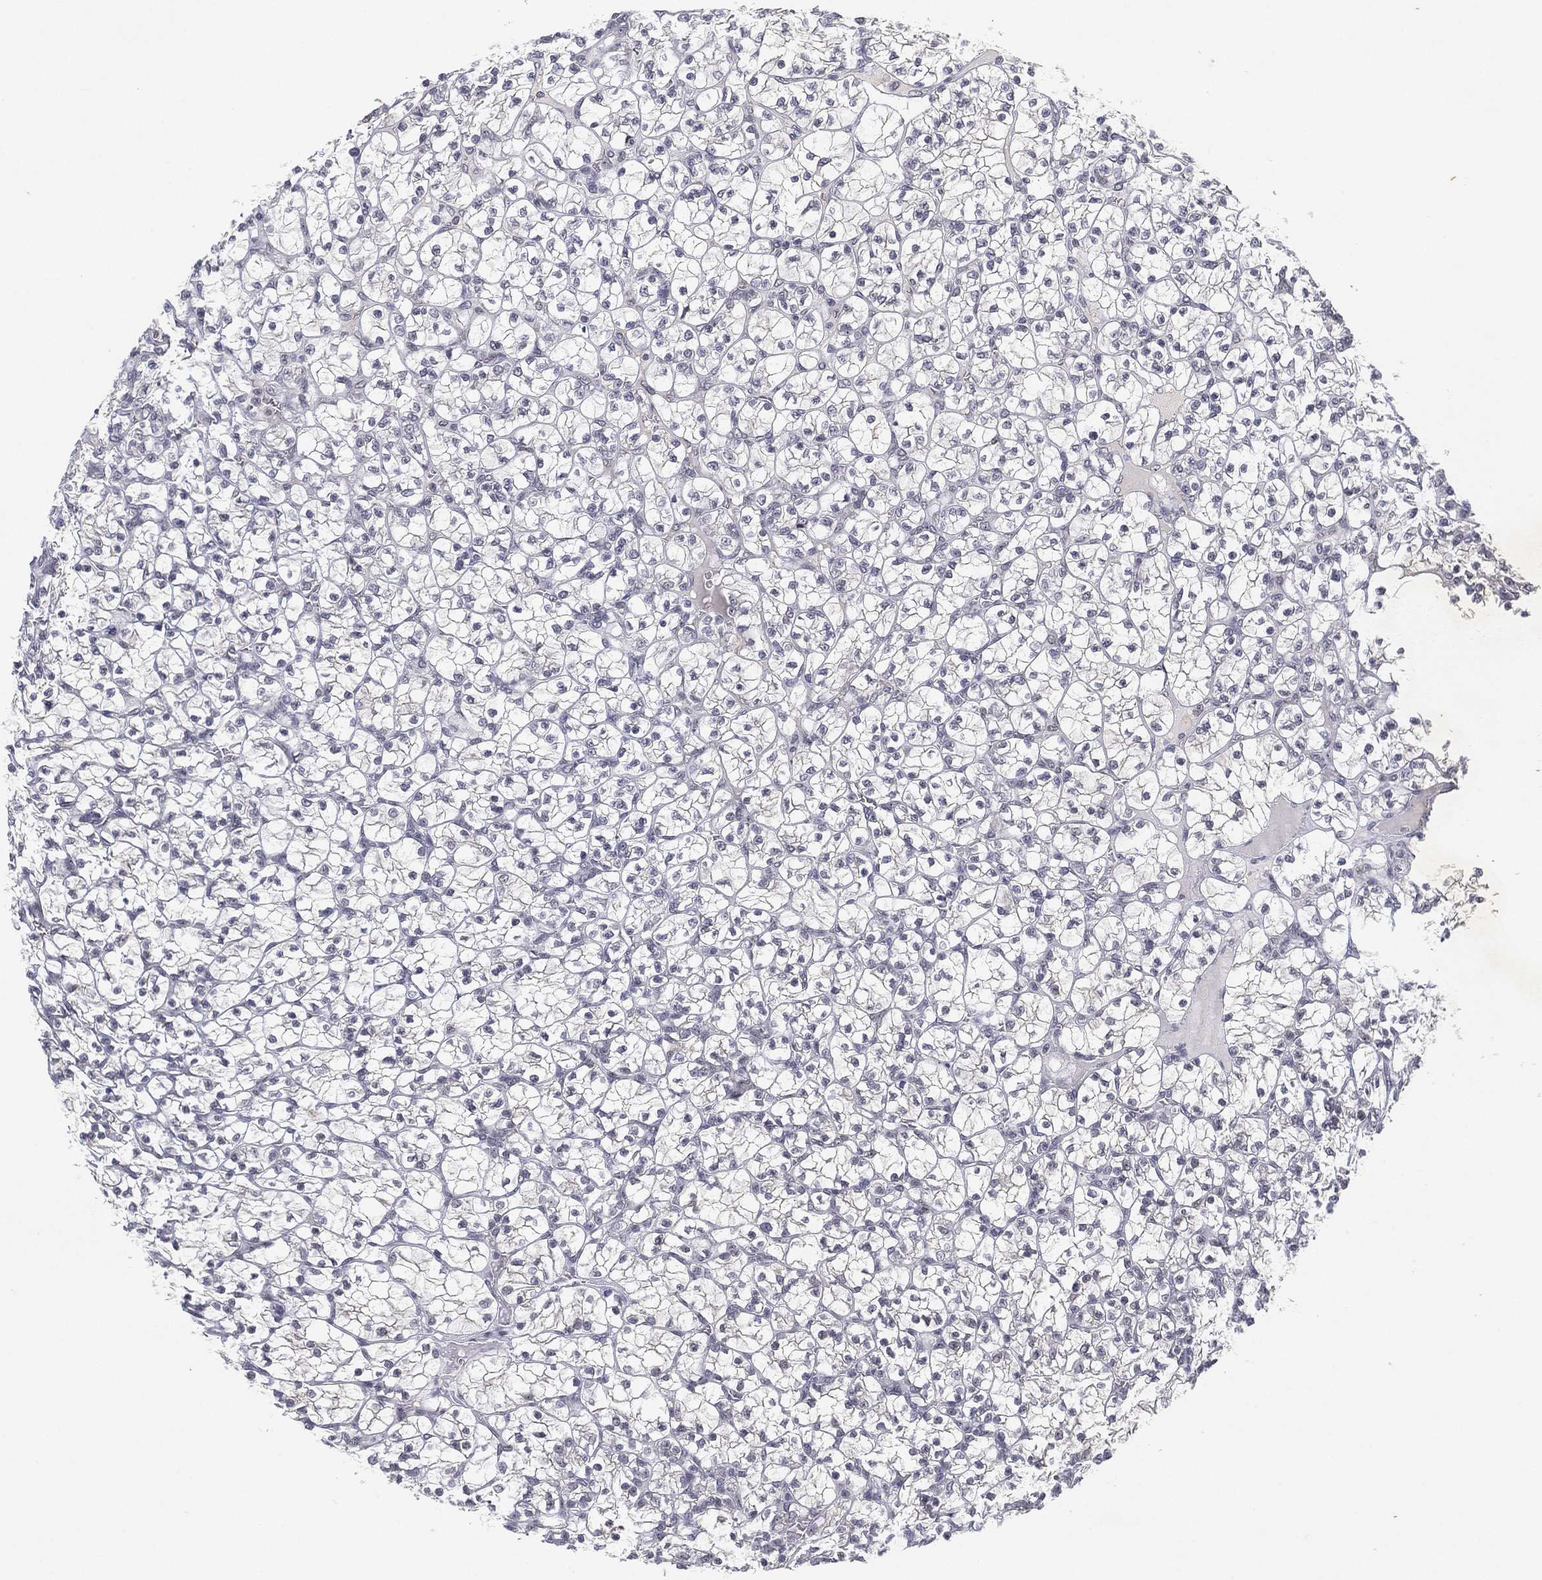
{"staining": {"intensity": "negative", "quantity": "none", "location": "none"}, "tissue": "renal cancer", "cell_type": "Tumor cells", "image_type": "cancer", "snomed": [{"axis": "morphology", "description": "Adenocarcinoma, NOS"}, {"axis": "topography", "description": "Kidney"}], "caption": "A histopathology image of human renal cancer is negative for staining in tumor cells. (DAB (3,3'-diaminobenzidine) immunohistochemistry, high magnification).", "gene": "MS4A8", "patient": {"sex": "female", "age": 89}}